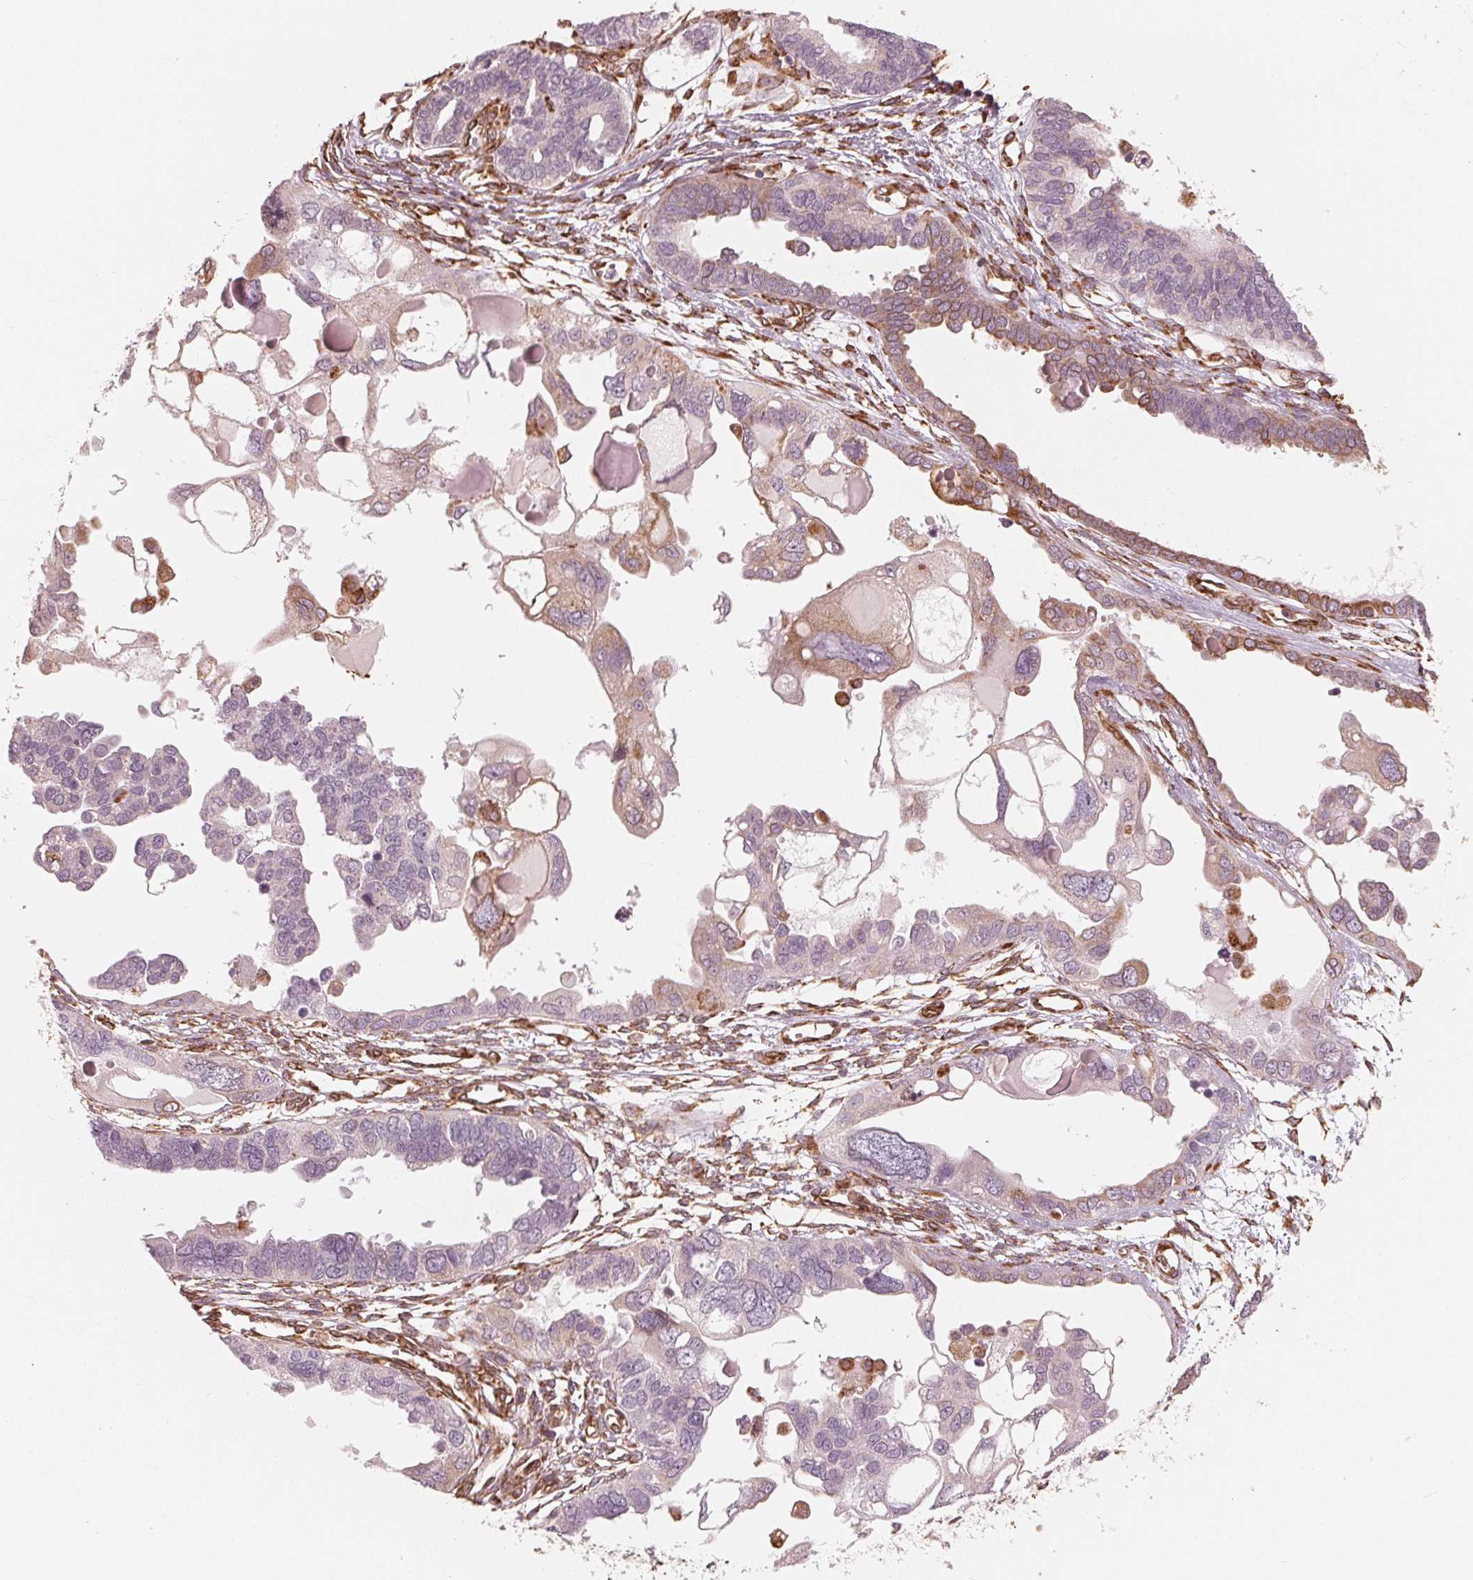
{"staining": {"intensity": "weak", "quantity": "<25%", "location": "cytoplasmic/membranous"}, "tissue": "ovarian cancer", "cell_type": "Tumor cells", "image_type": "cancer", "snomed": [{"axis": "morphology", "description": "Cystadenocarcinoma, serous, NOS"}, {"axis": "topography", "description": "Ovary"}], "caption": "Immunohistochemistry micrograph of ovarian cancer (serous cystadenocarcinoma) stained for a protein (brown), which shows no staining in tumor cells.", "gene": "IKBIP", "patient": {"sex": "female", "age": 51}}